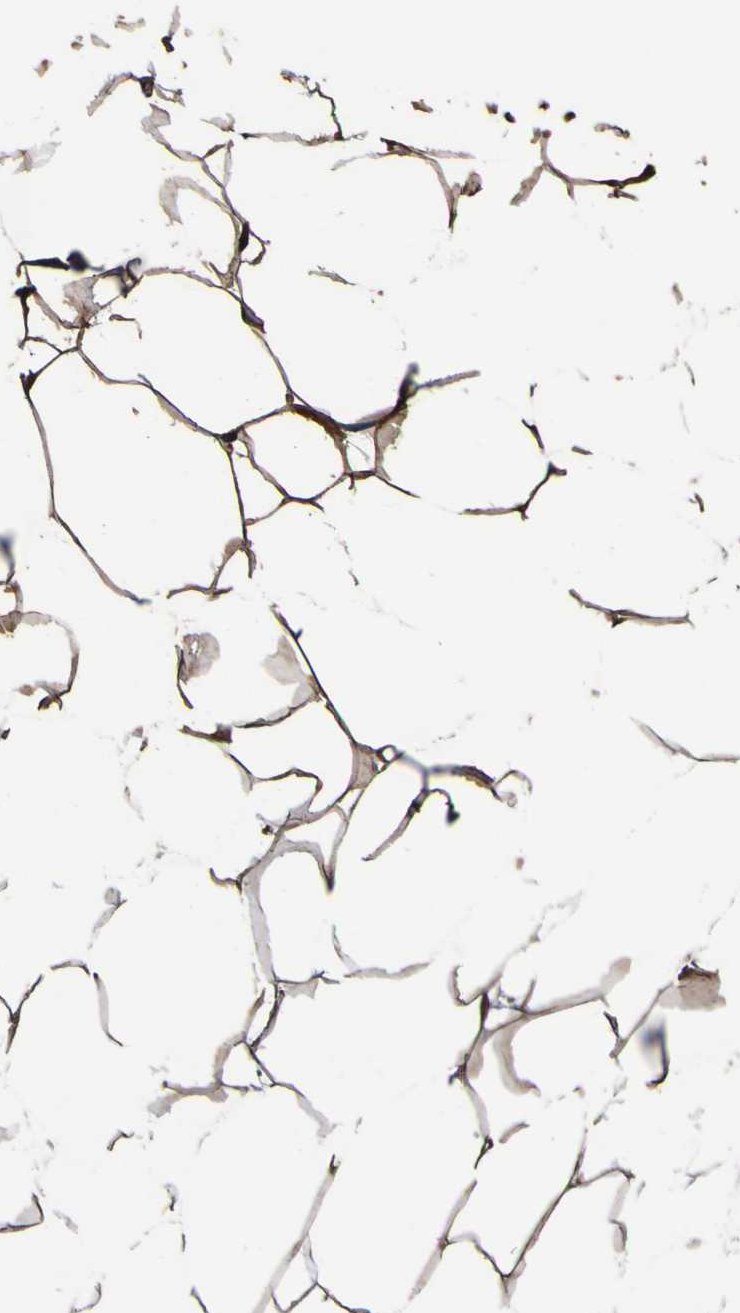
{"staining": {"intensity": "strong", "quantity": "25%-75%", "location": "cytoplasmic/membranous"}, "tissue": "adipose tissue", "cell_type": "Adipocytes", "image_type": "normal", "snomed": [{"axis": "morphology", "description": "Normal tissue, NOS"}, {"axis": "topography", "description": "Breast"}, {"axis": "topography", "description": "Adipose tissue"}], "caption": "Adipose tissue stained with DAB (3,3'-diaminobenzidine) IHC demonstrates high levels of strong cytoplasmic/membranous expression in approximately 25%-75% of adipocytes.", "gene": "UCN", "patient": {"sex": "female", "age": 25}}